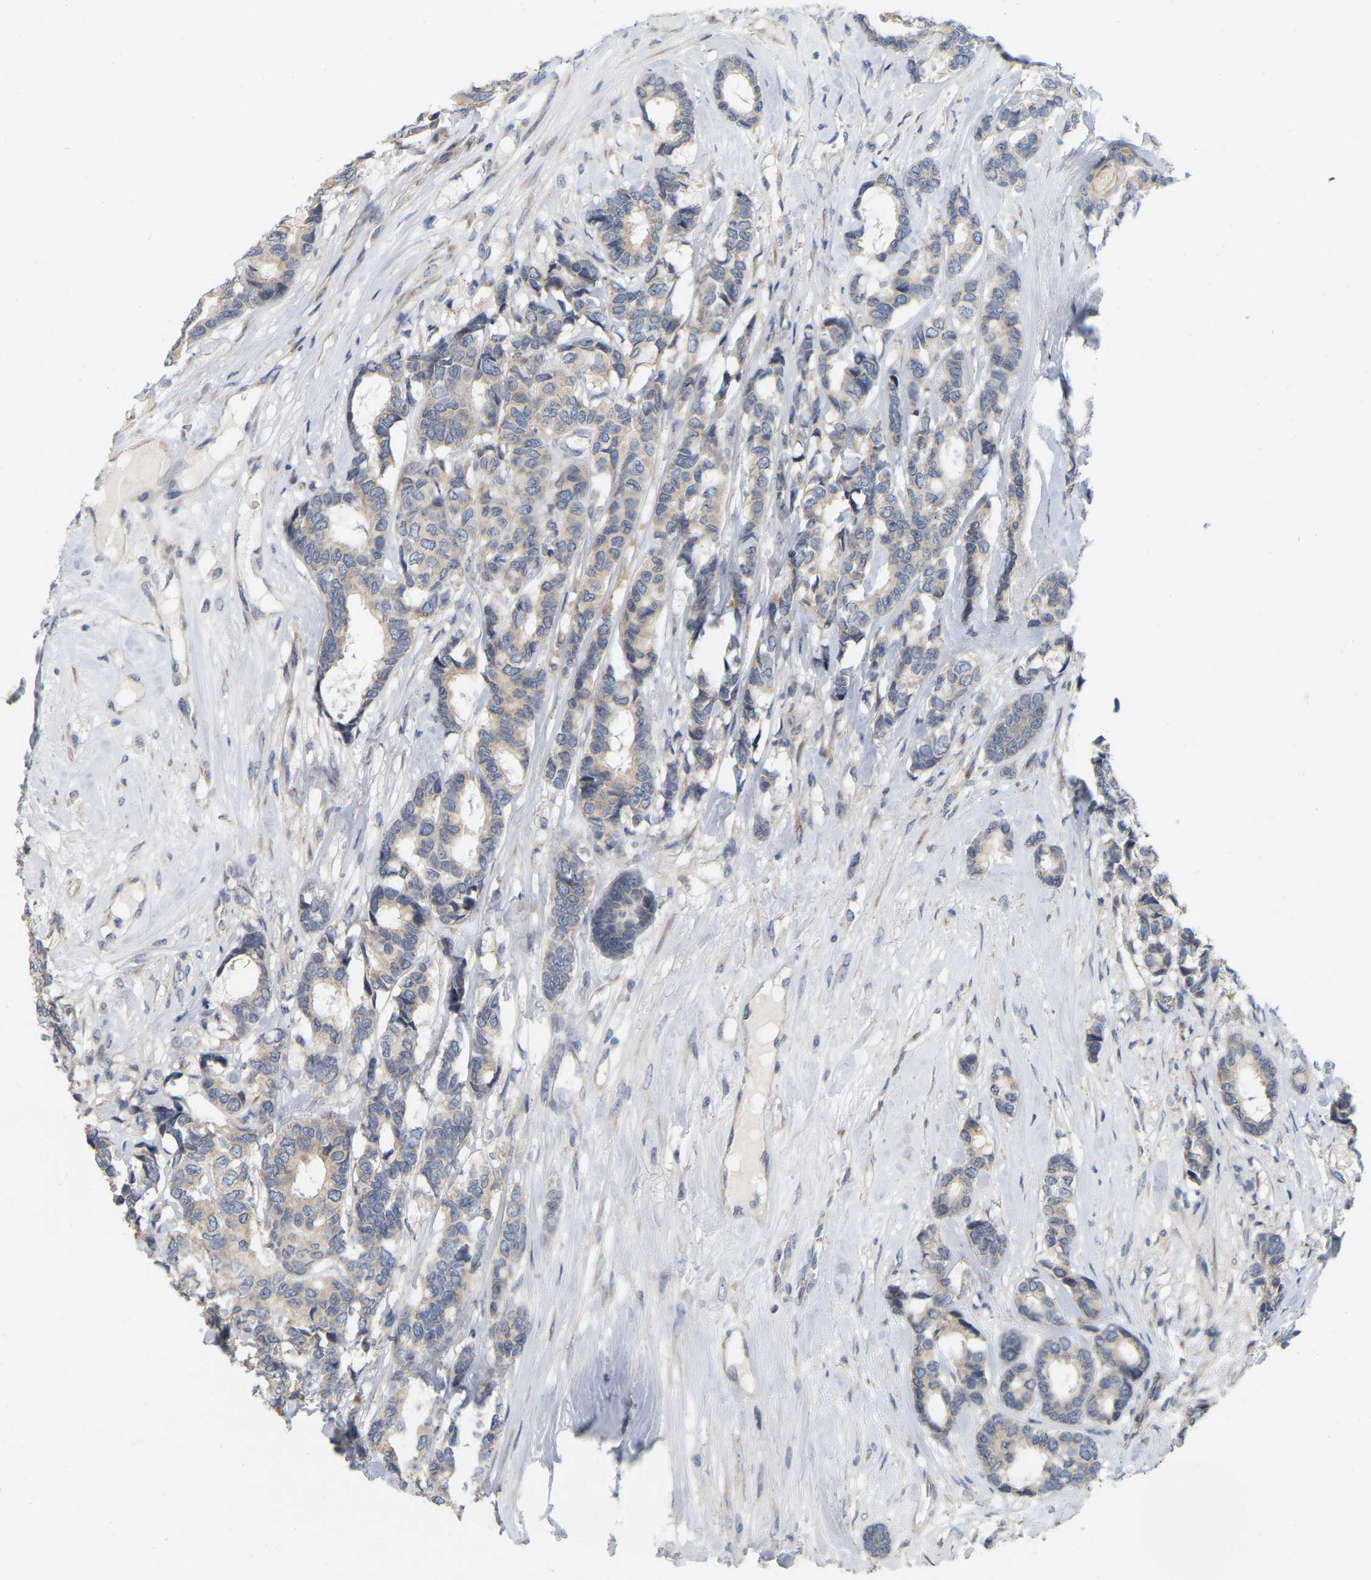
{"staining": {"intensity": "weak", "quantity": "25%-75%", "location": "cytoplasmic/membranous"}, "tissue": "breast cancer", "cell_type": "Tumor cells", "image_type": "cancer", "snomed": [{"axis": "morphology", "description": "Duct carcinoma"}, {"axis": "topography", "description": "Breast"}], "caption": "The immunohistochemical stain highlights weak cytoplasmic/membranous positivity in tumor cells of breast cancer tissue. The staining was performed using DAB (3,3'-diaminobenzidine), with brown indicating positive protein expression. Nuclei are stained blue with hematoxylin.", "gene": "SSH1", "patient": {"sex": "female", "age": 87}}